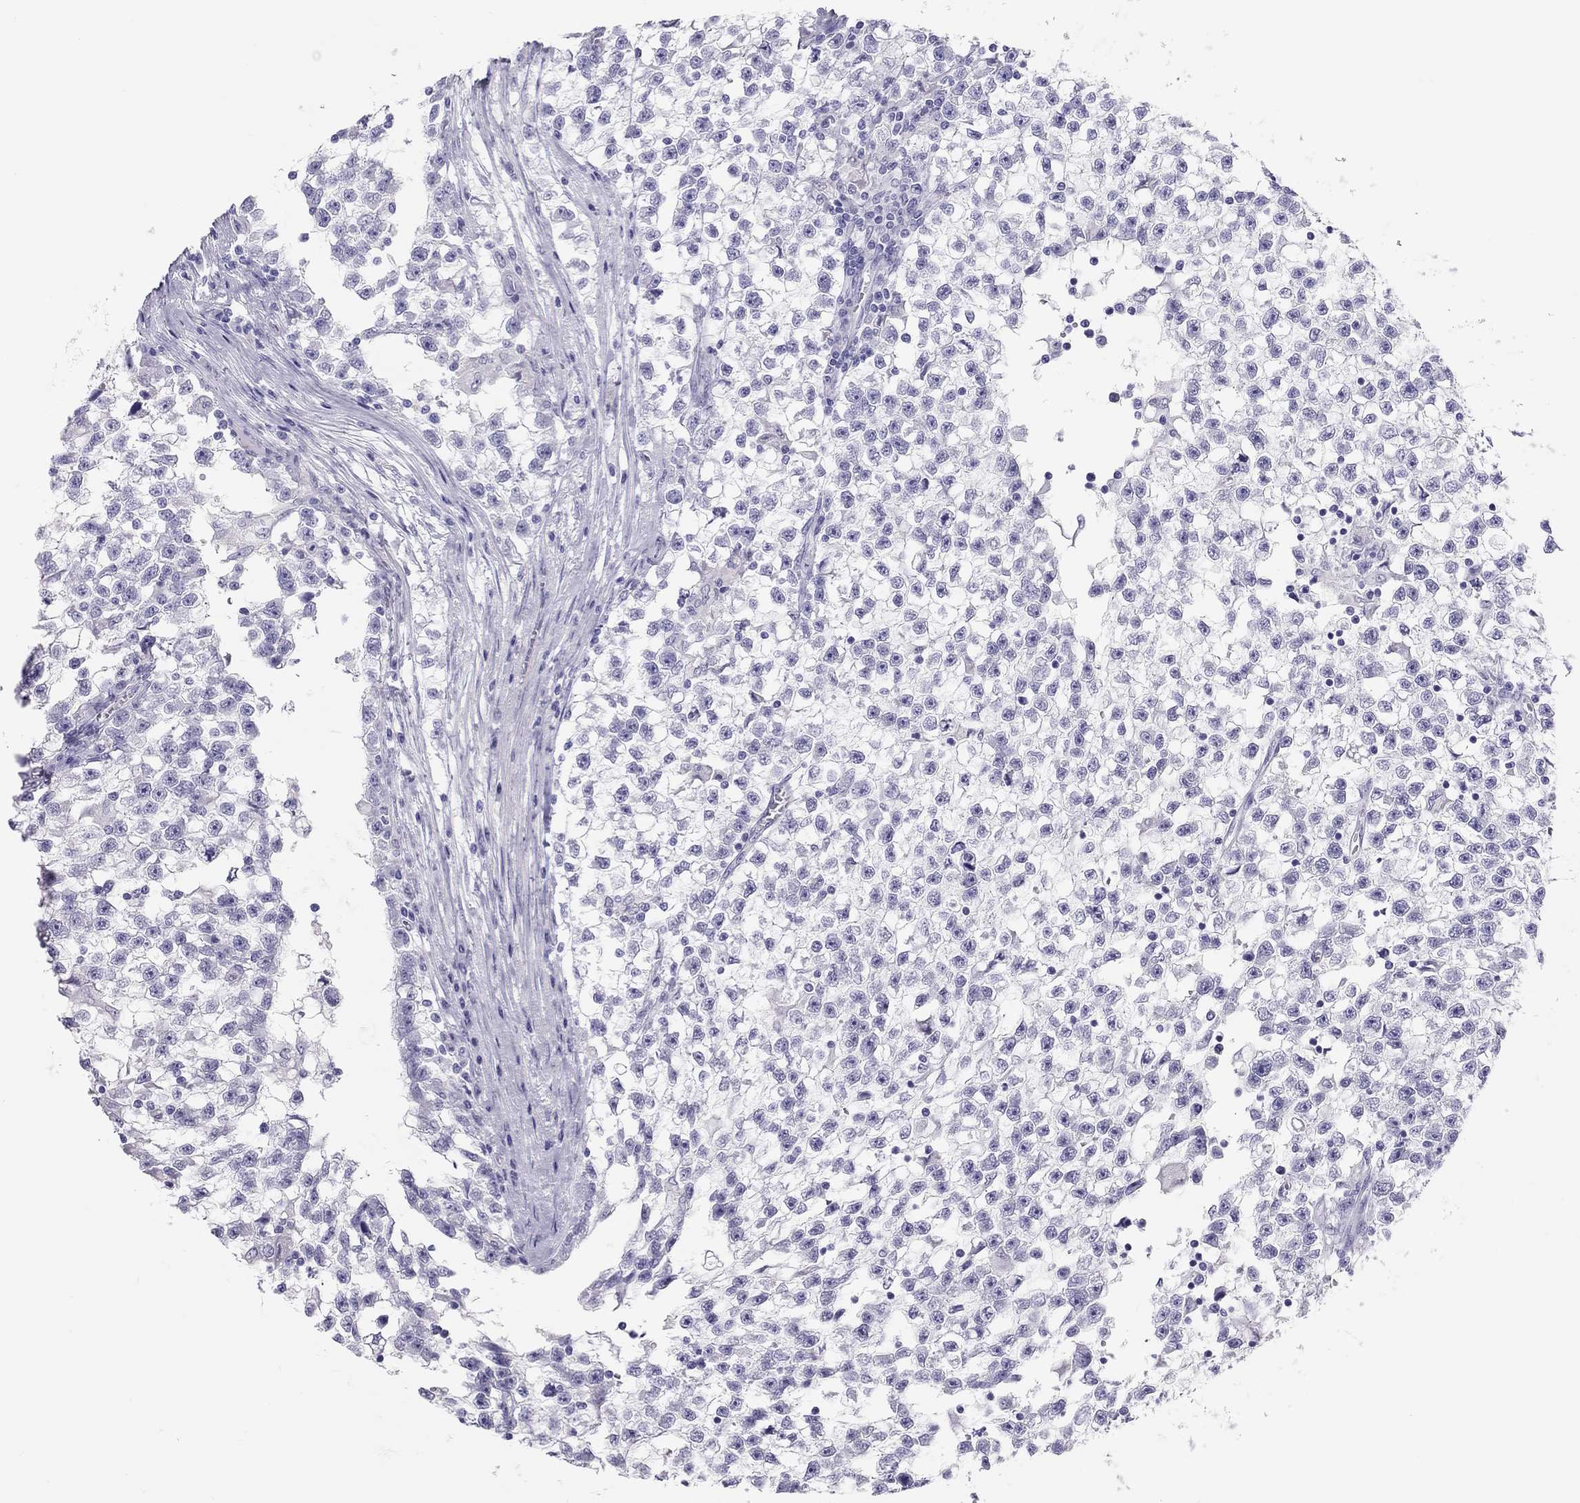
{"staining": {"intensity": "negative", "quantity": "none", "location": "none"}, "tissue": "testis cancer", "cell_type": "Tumor cells", "image_type": "cancer", "snomed": [{"axis": "morphology", "description": "Seminoma, NOS"}, {"axis": "topography", "description": "Testis"}], "caption": "Testis cancer was stained to show a protein in brown. There is no significant staining in tumor cells. (DAB (3,3'-diaminobenzidine) immunohistochemistry (IHC), high magnification).", "gene": "PSMB11", "patient": {"sex": "male", "age": 31}}